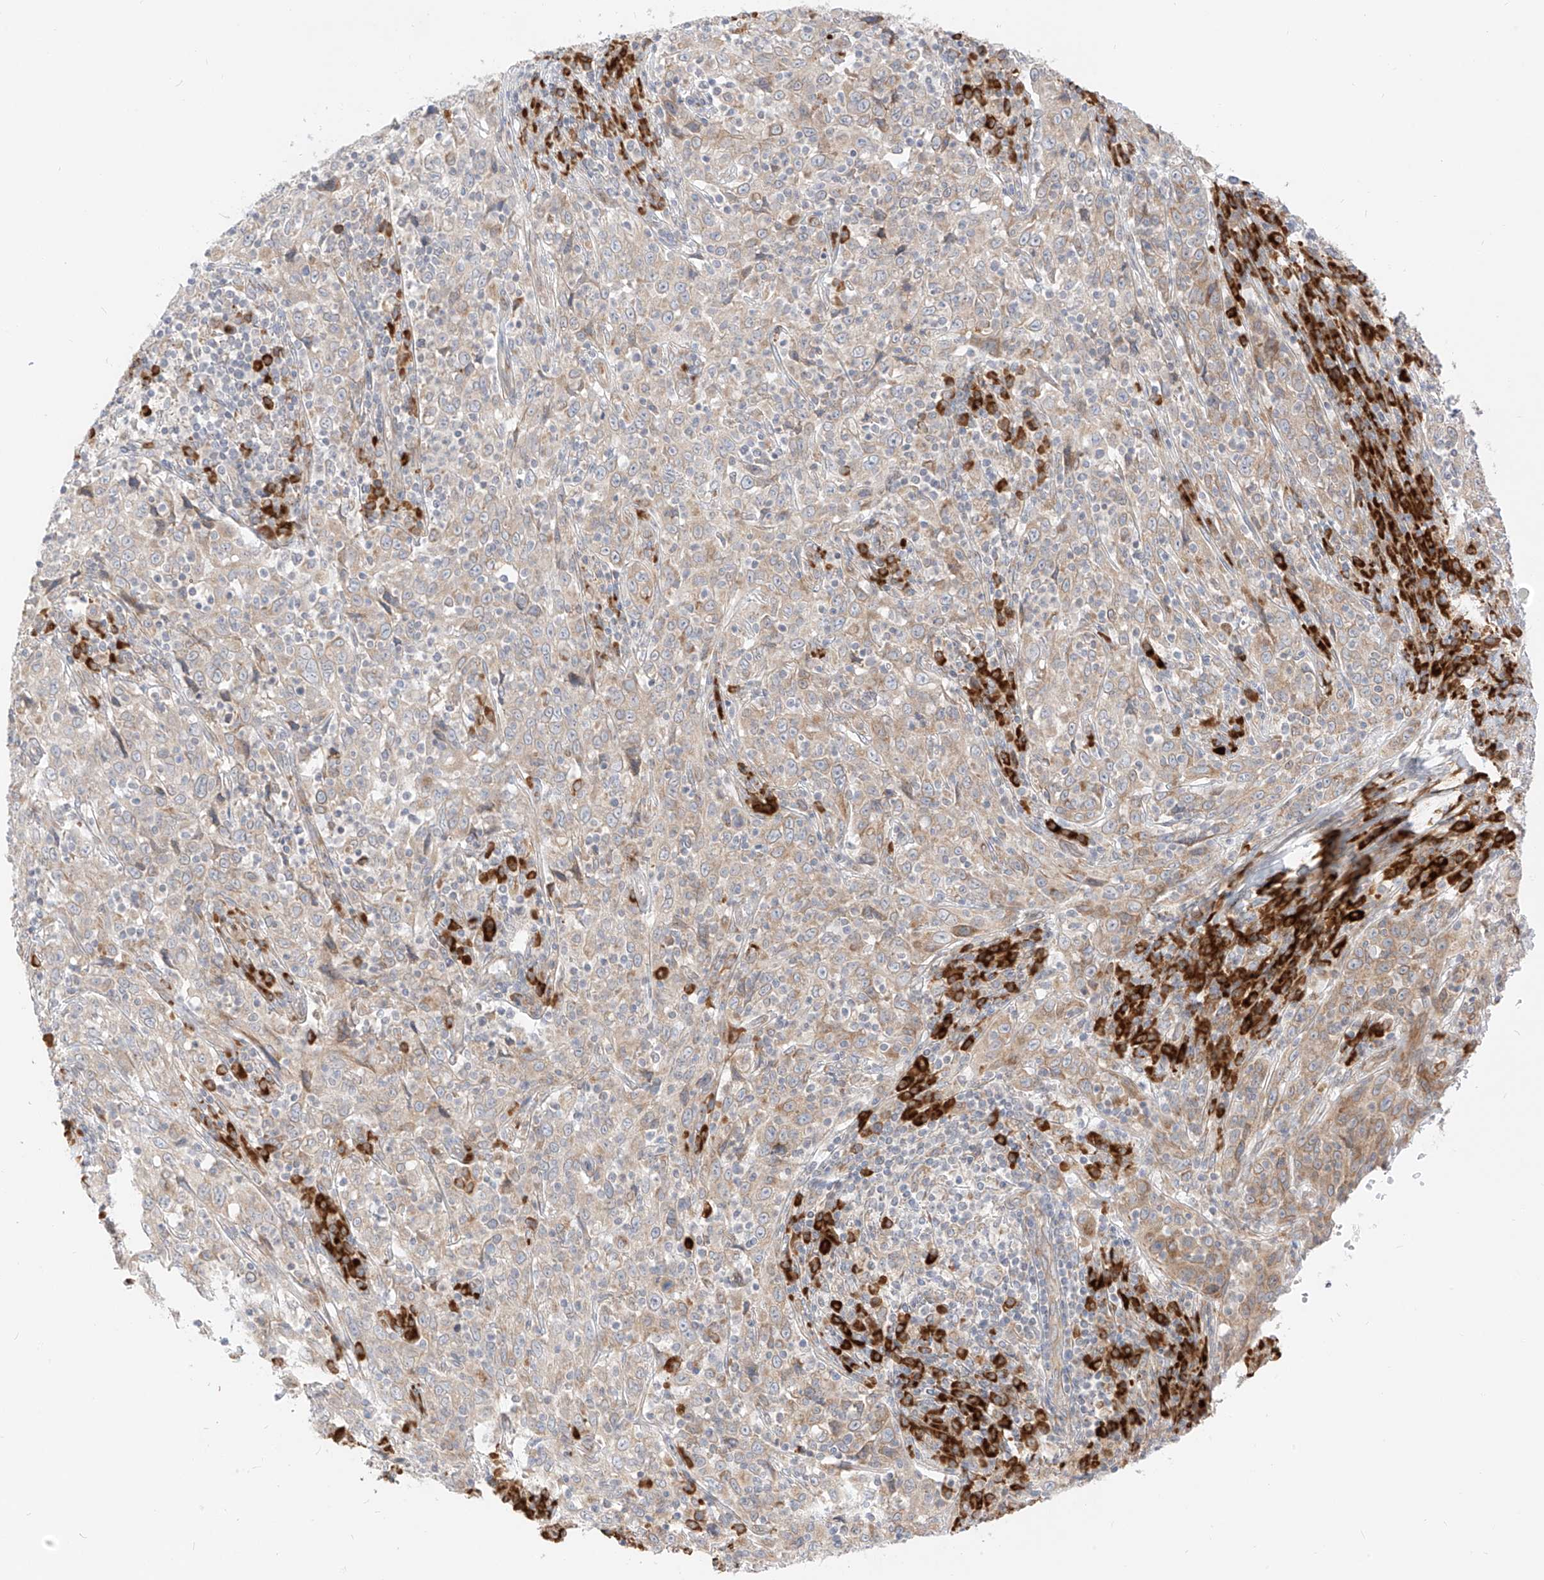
{"staining": {"intensity": "weak", "quantity": ">75%", "location": "cytoplasmic/membranous"}, "tissue": "cervical cancer", "cell_type": "Tumor cells", "image_type": "cancer", "snomed": [{"axis": "morphology", "description": "Squamous cell carcinoma, NOS"}, {"axis": "topography", "description": "Cervix"}], "caption": "Protein staining shows weak cytoplasmic/membranous staining in approximately >75% of tumor cells in cervical squamous cell carcinoma. (DAB IHC, brown staining for protein, blue staining for nuclei).", "gene": "STT3A", "patient": {"sex": "female", "age": 46}}